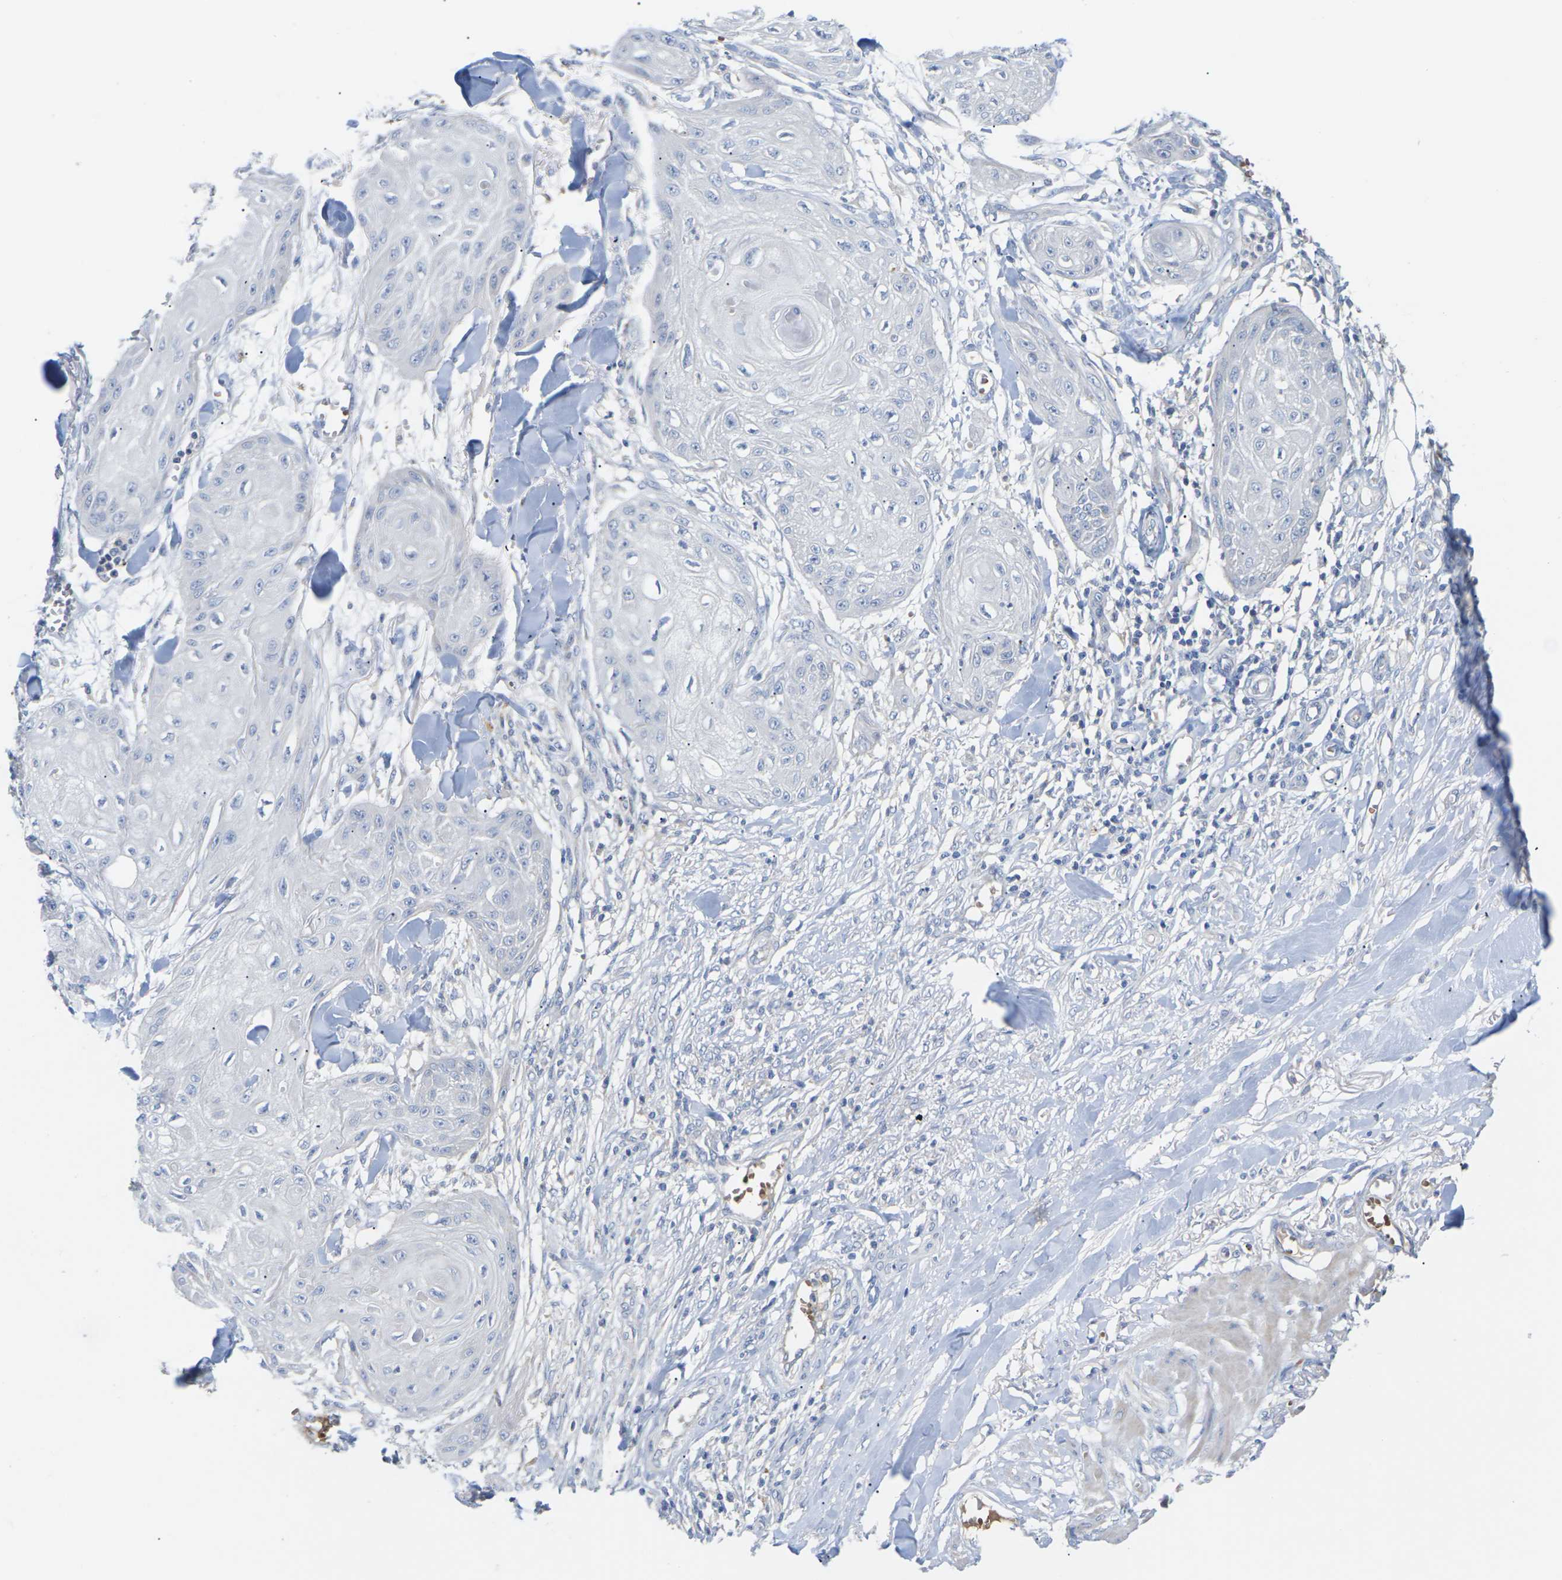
{"staining": {"intensity": "negative", "quantity": "none", "location": "none"}, "tissue": "skin cancer", "cell_type": "Tumor cells", "image_type": "cancer", "snomed": [{"axis": "morphology", "description": "Squamous cell carcinoma, NOS"}, {"axis": "topography", "description": "Skin"}], "caption": "Tumor cells show no significant protein expression in skin cancer.", "gene": "TMCO4", "patient": {"sex": "male", "age": 74}}